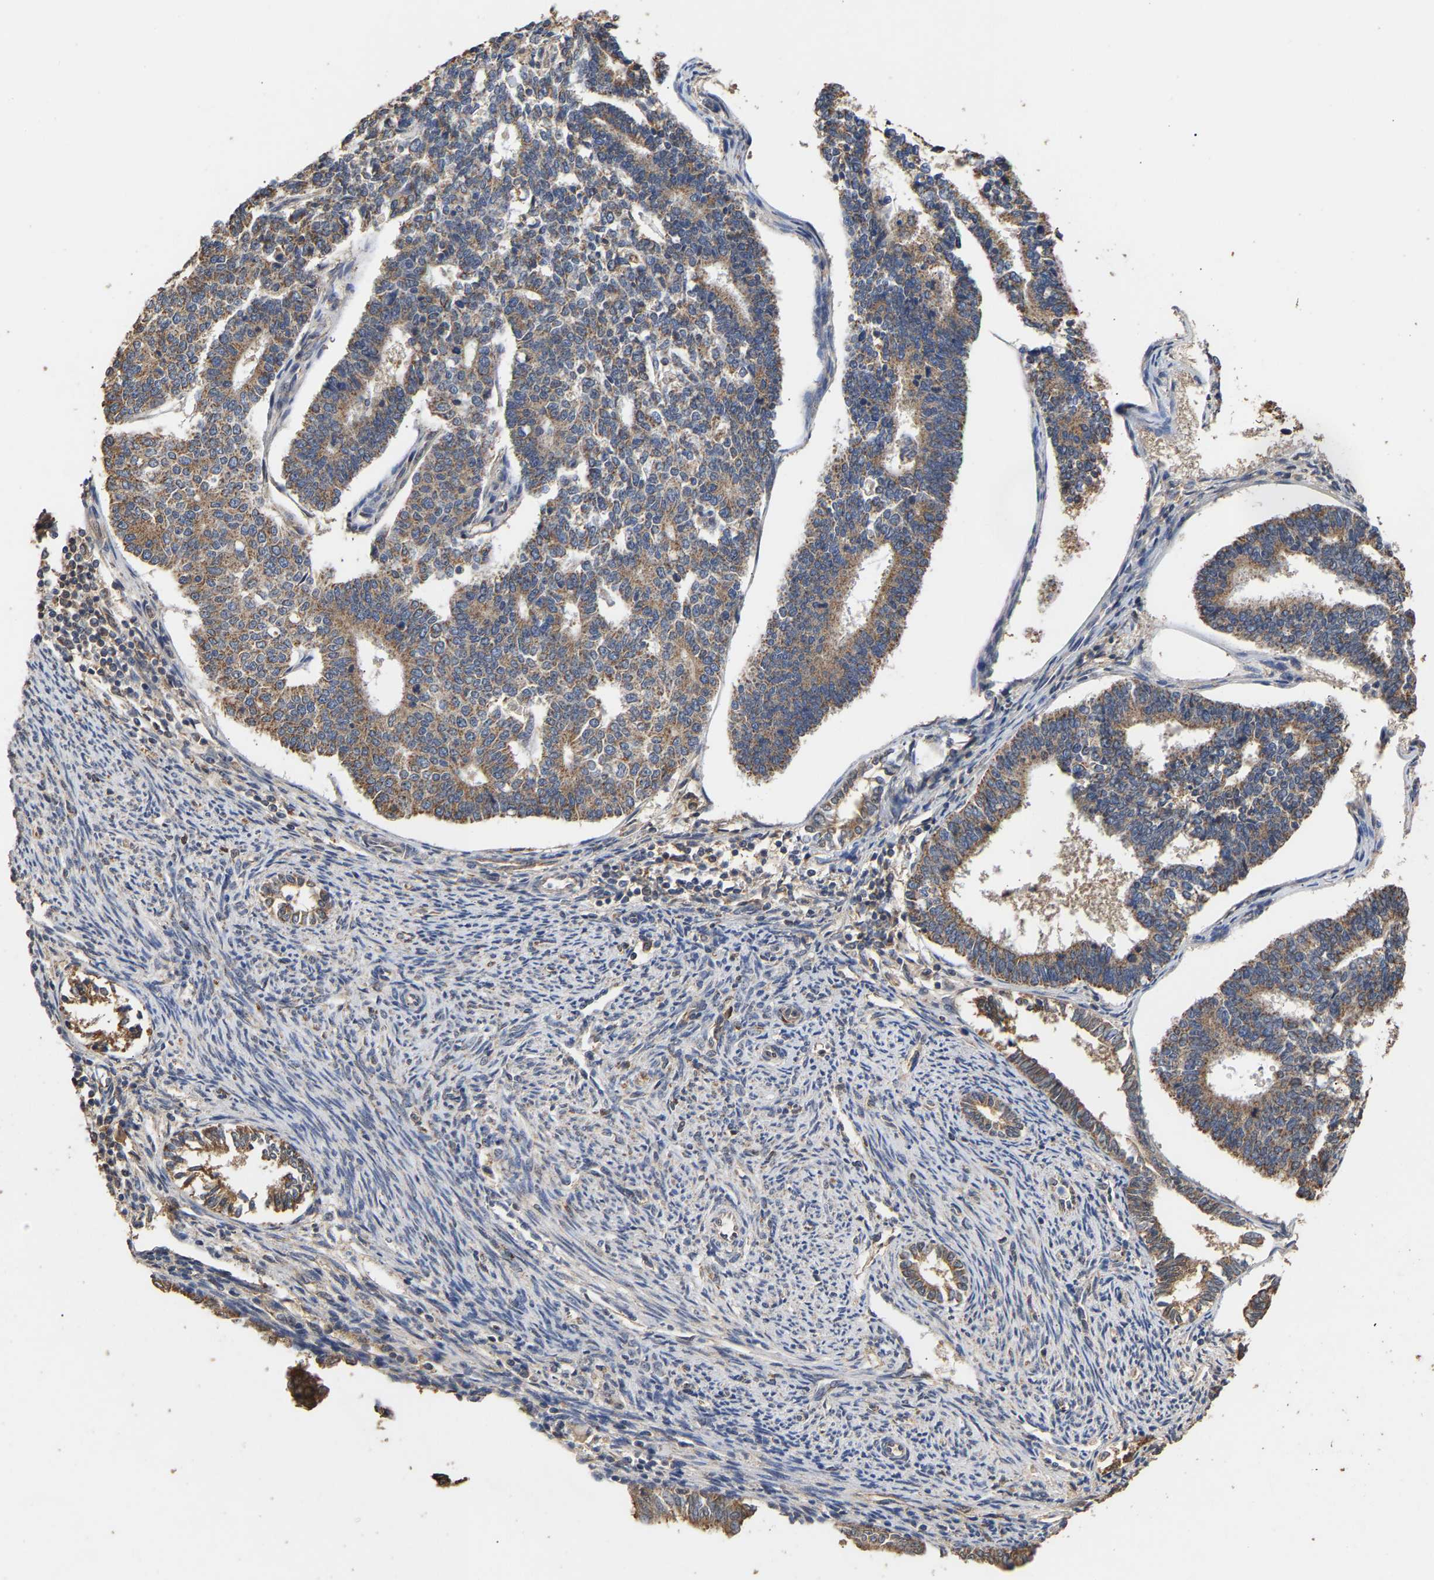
{"staining": {"intensity": "moderate", "quantity": ">75%", "location": "cytoplasmic/membranous"}, "tissue": "endometrial cancer", "cell_type": "Tumor cells", "image_type": "cancer", "snomed": [{"axis": "morphology", "description": "Adenocarcinoma, NOS"}, {"axis": "topography", "description": "Endometrium"}], "caption": "IHC of endometrial cancer exhibits medium levels of moderate cytoplasmic/membranous expression in approximately >75% of tumor cells.", "gene": "ZNF26", "patient": {"sex": "female", "age": 70}}